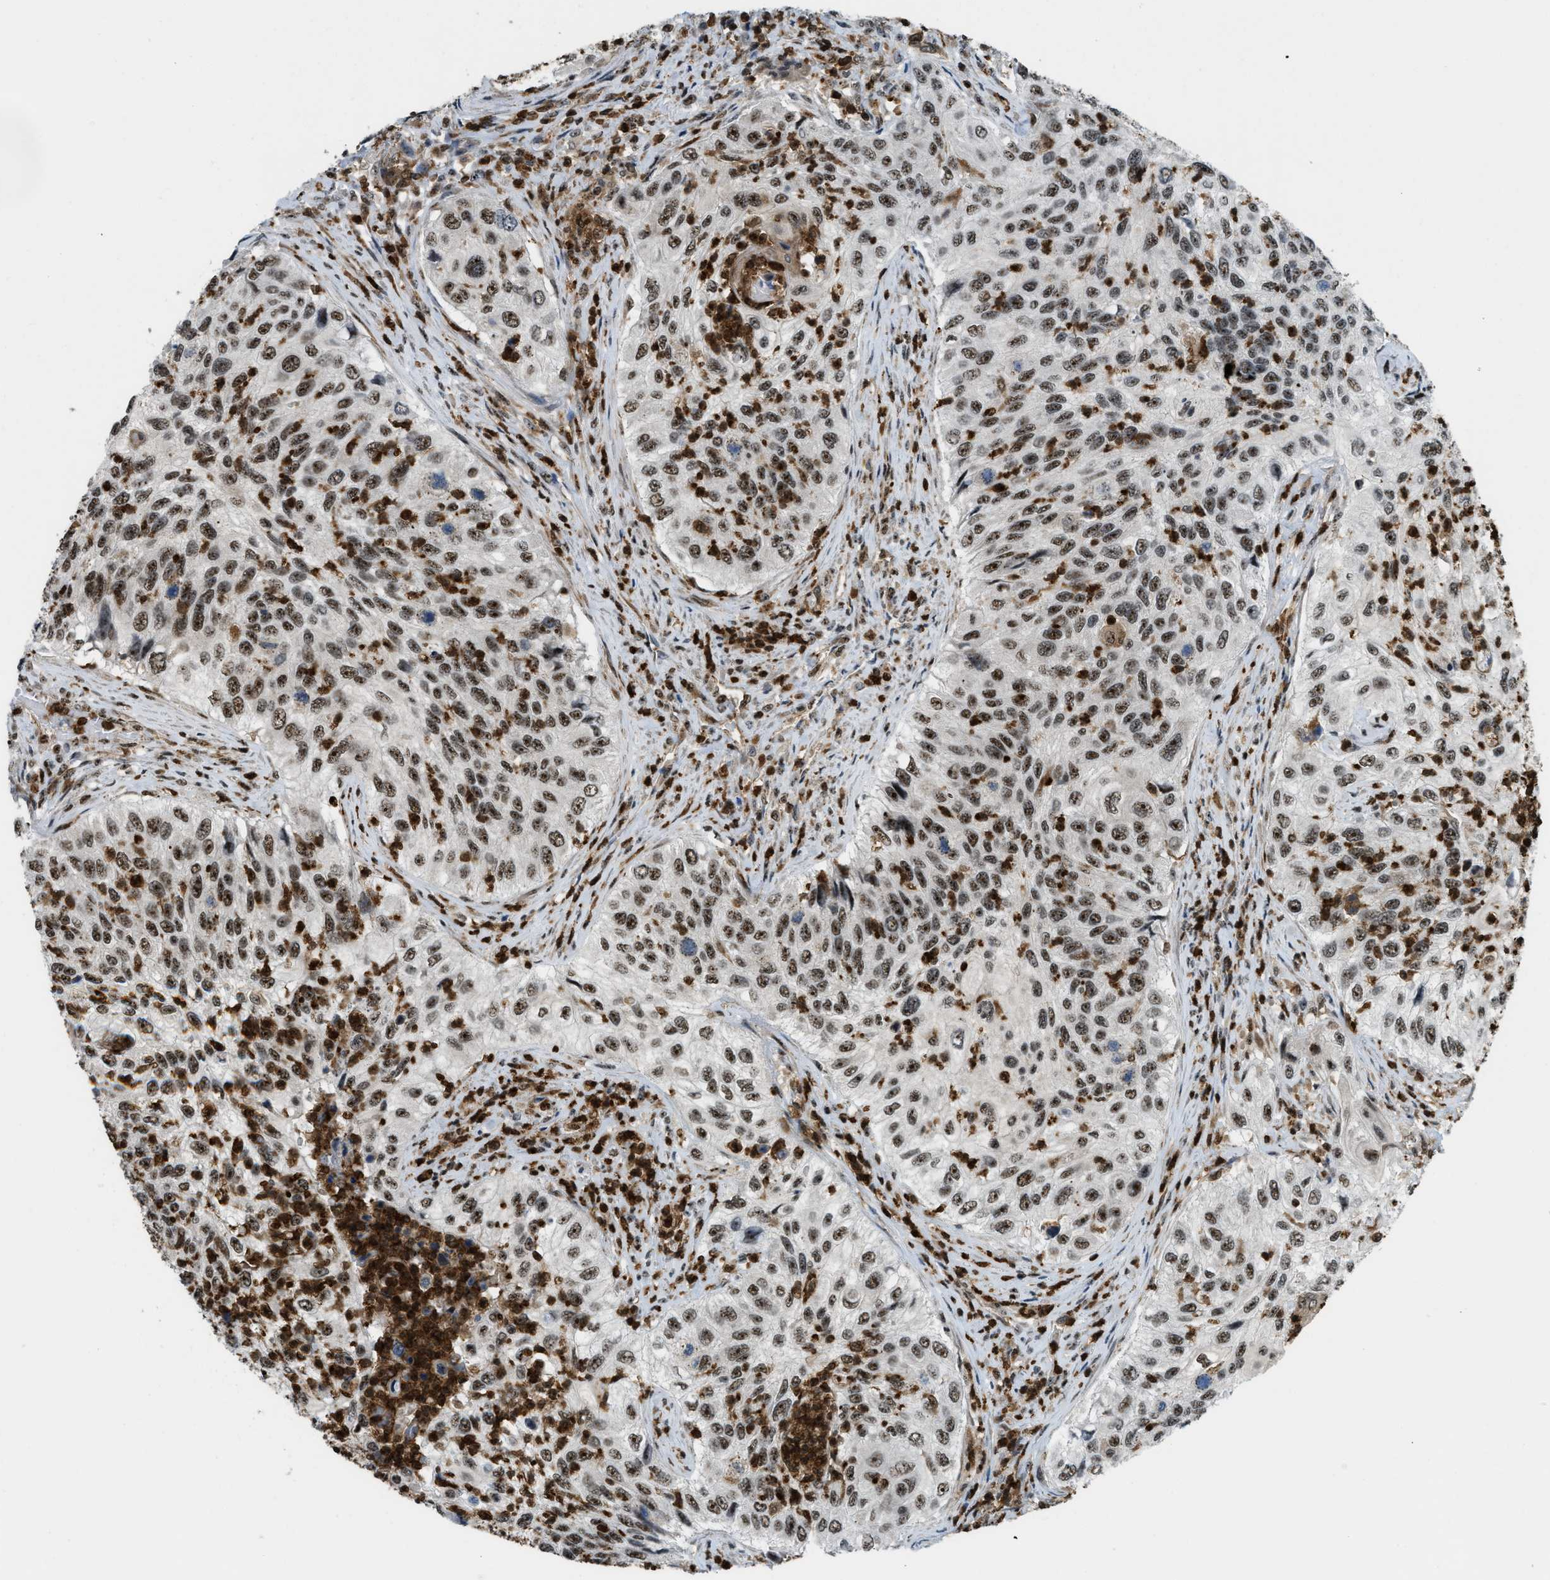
{"staining": {"intensity": "moderate", "quantity": ">75%", "location": "nuclear"}, "tissue": "urothelial cancer", "cell_type": "Tumor cells", "image_type": "cancer", "snomed": [{"axis": "morphology", "description": "Urothelial carcinoma, High grade"}, {"axis": "topography", "description": "Urinary bladder"}], "caption": "IHC image of neoplastic tissue: human urothelial cancer stained using IHC displays medium levels of moderate protein expression localized specifically in the nuclear of tumor cells, appearing as a nuclear brown color.", "gene": "E2F1", "patient": {"sex": "female", "age": 60}}